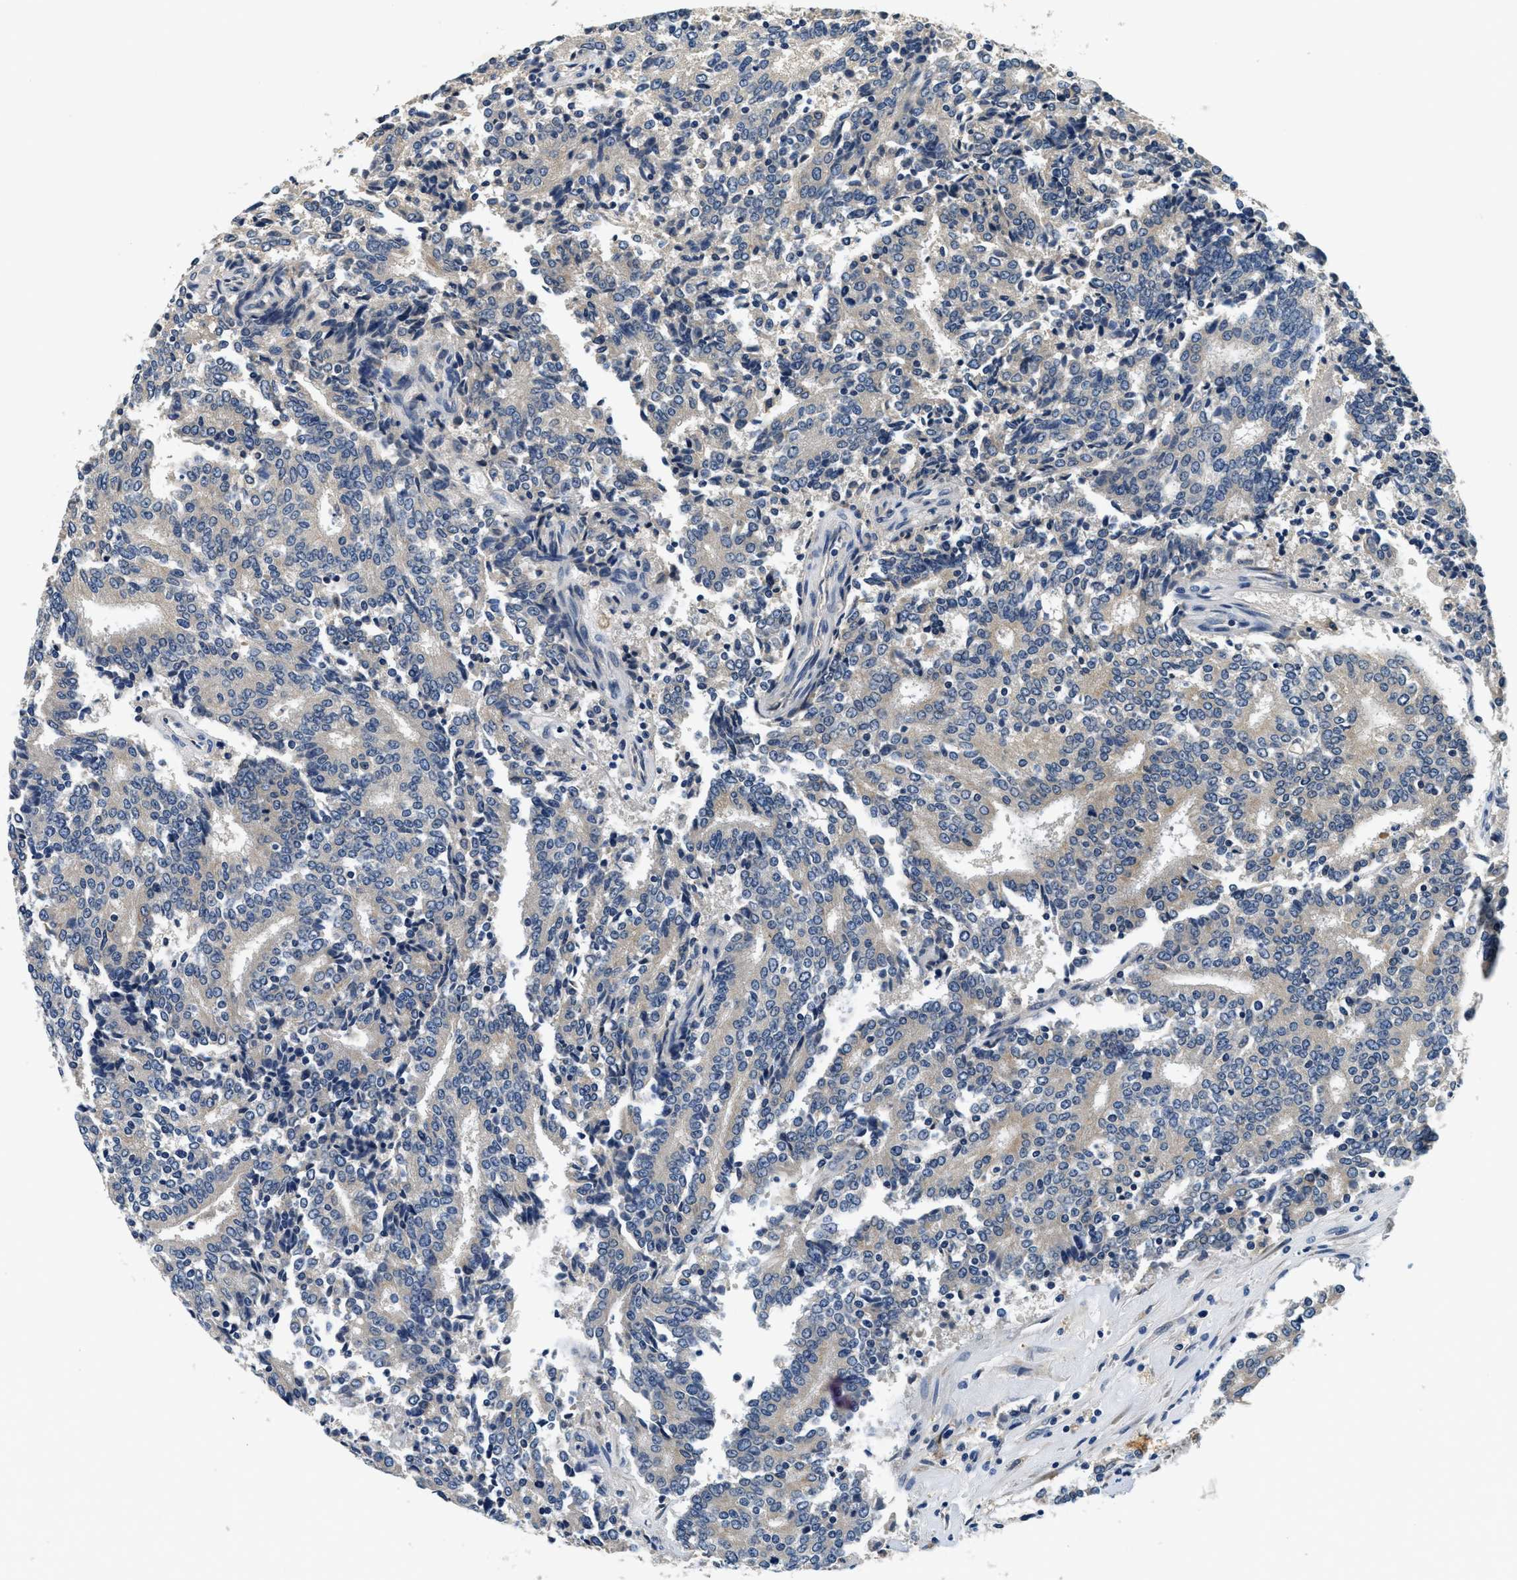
{"staining": {"intensity": "negative", "quantity": "none", "location": "none"}, "tissue": "prostate cancer", "cell_type": "Tumor cells", "image_type": "cancer", "snomed": [{"axis": "morphology", "description": "Normal tissue, NOS"}, {"axis": "morphology", "description": "Adenocarcinoma, High grade"}, {"axis": "topography", "description": "Prostate"}, {"axis": "topography", "description": "Seminal veicle"}], "caption": "An immunohistochemistry (IHC) micrograph of prostate cancer (high-grade adenocarcinoma) is shown. There is no staining in tumor cells of prostate cancer (high-grade adenocarcinoma).", "gene": "ALDH3A2", "patient": {"sex": "male", "age": 55}}